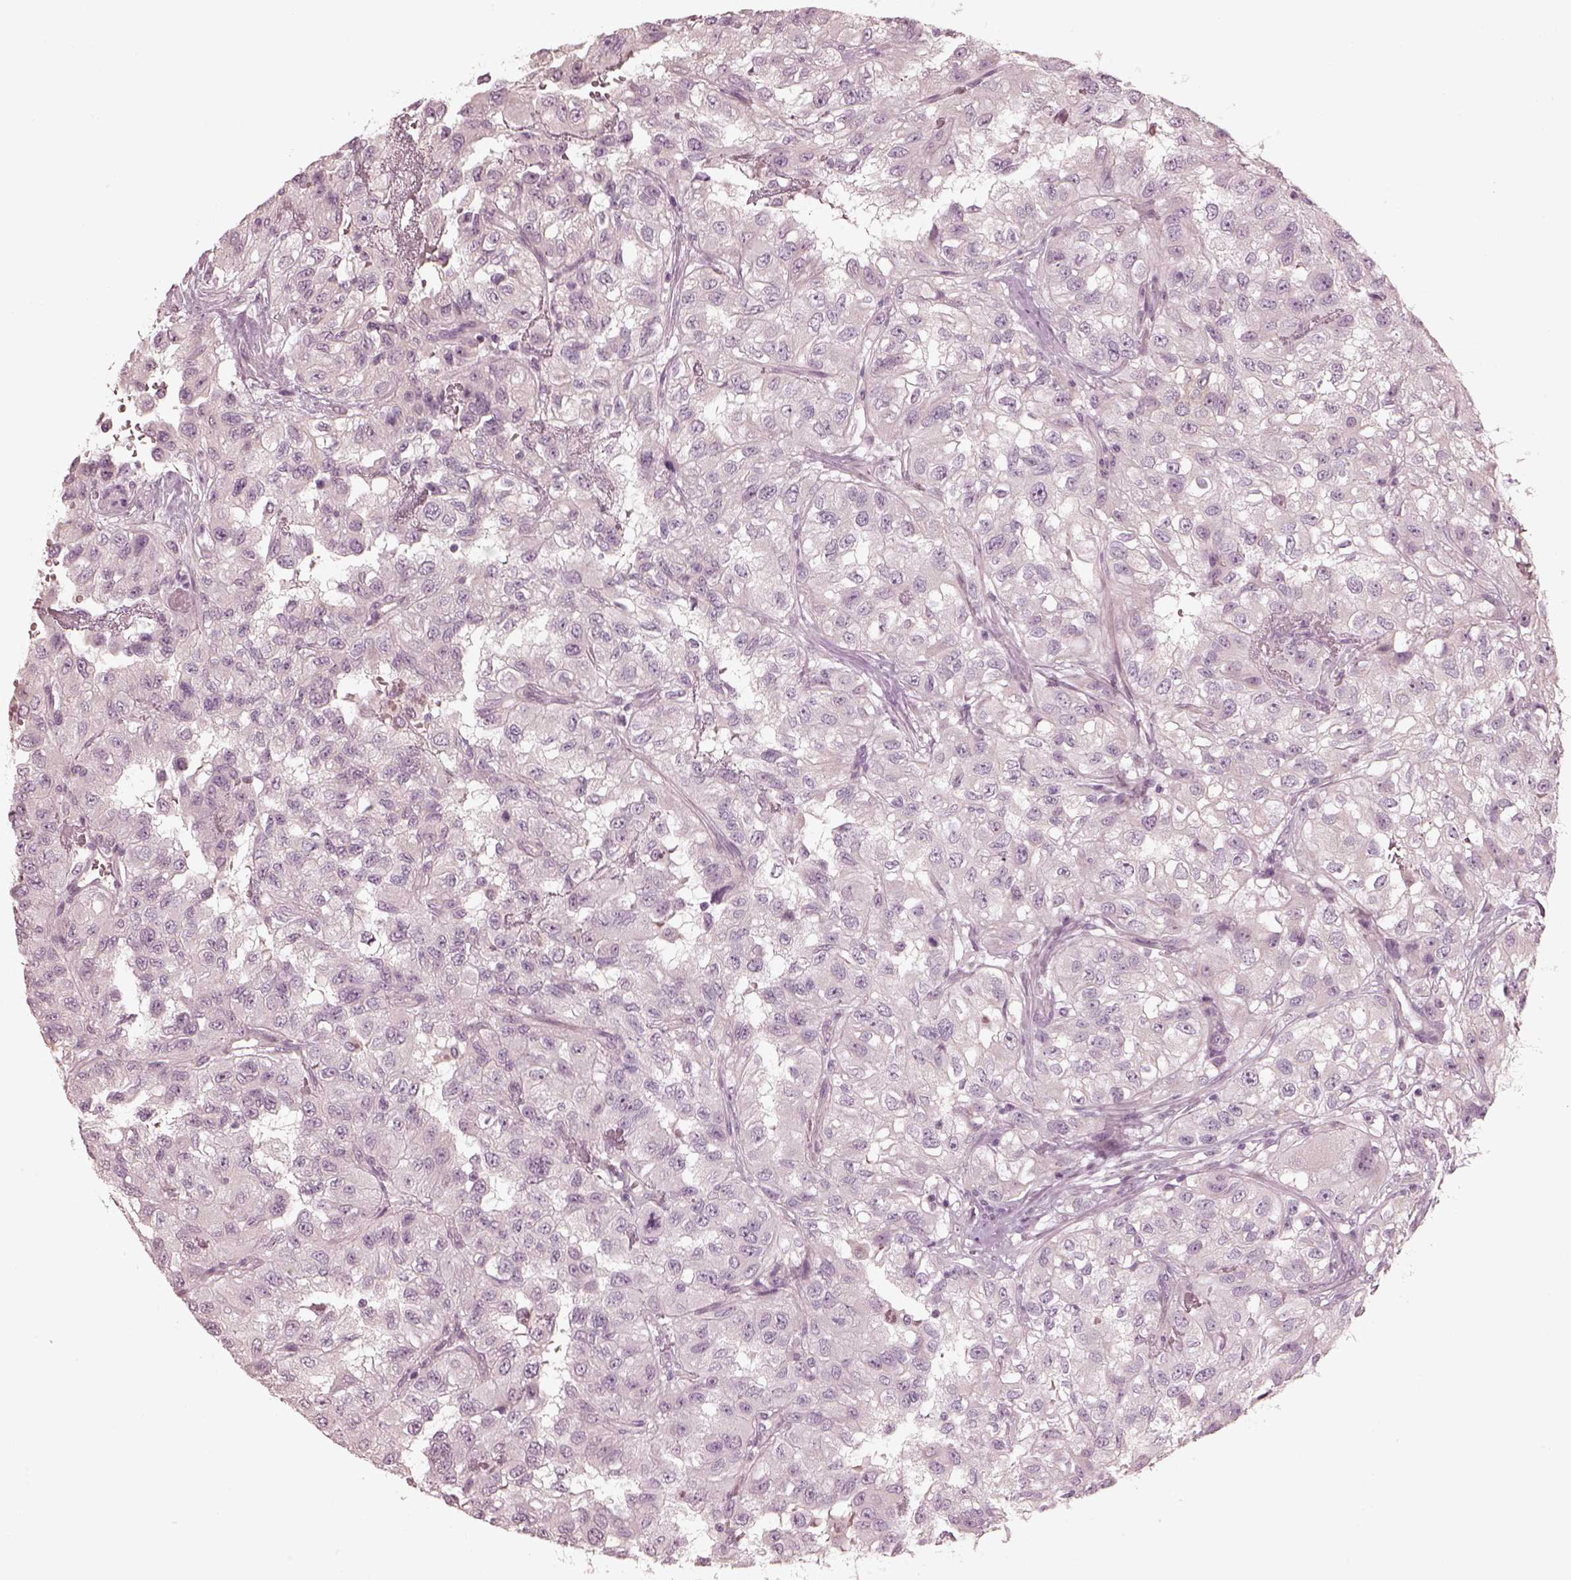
{"staining": {"intensity": "negative", "quantity": "none", "location": "none"}, "tissue": "renal cancer", "cell_type": "Tumor cells", "image_type": "cancer", "snomed": [{"axis": "morphology", "description": "Adenocarcinoma, NOS"}, {"axis": "topography", "description": "Kidney"}], "caption": "IHC photomicrograph of neoplastic tissue: renal adenocarcinoma stained with DAB (3,3'-diaminobenzidine) reveals no significant protein staining in tumor cells. (IHC, brightfield microscopy, high magnification).", "gene": "IQCB1", "patient": {"sex": "male", "age": 64}}